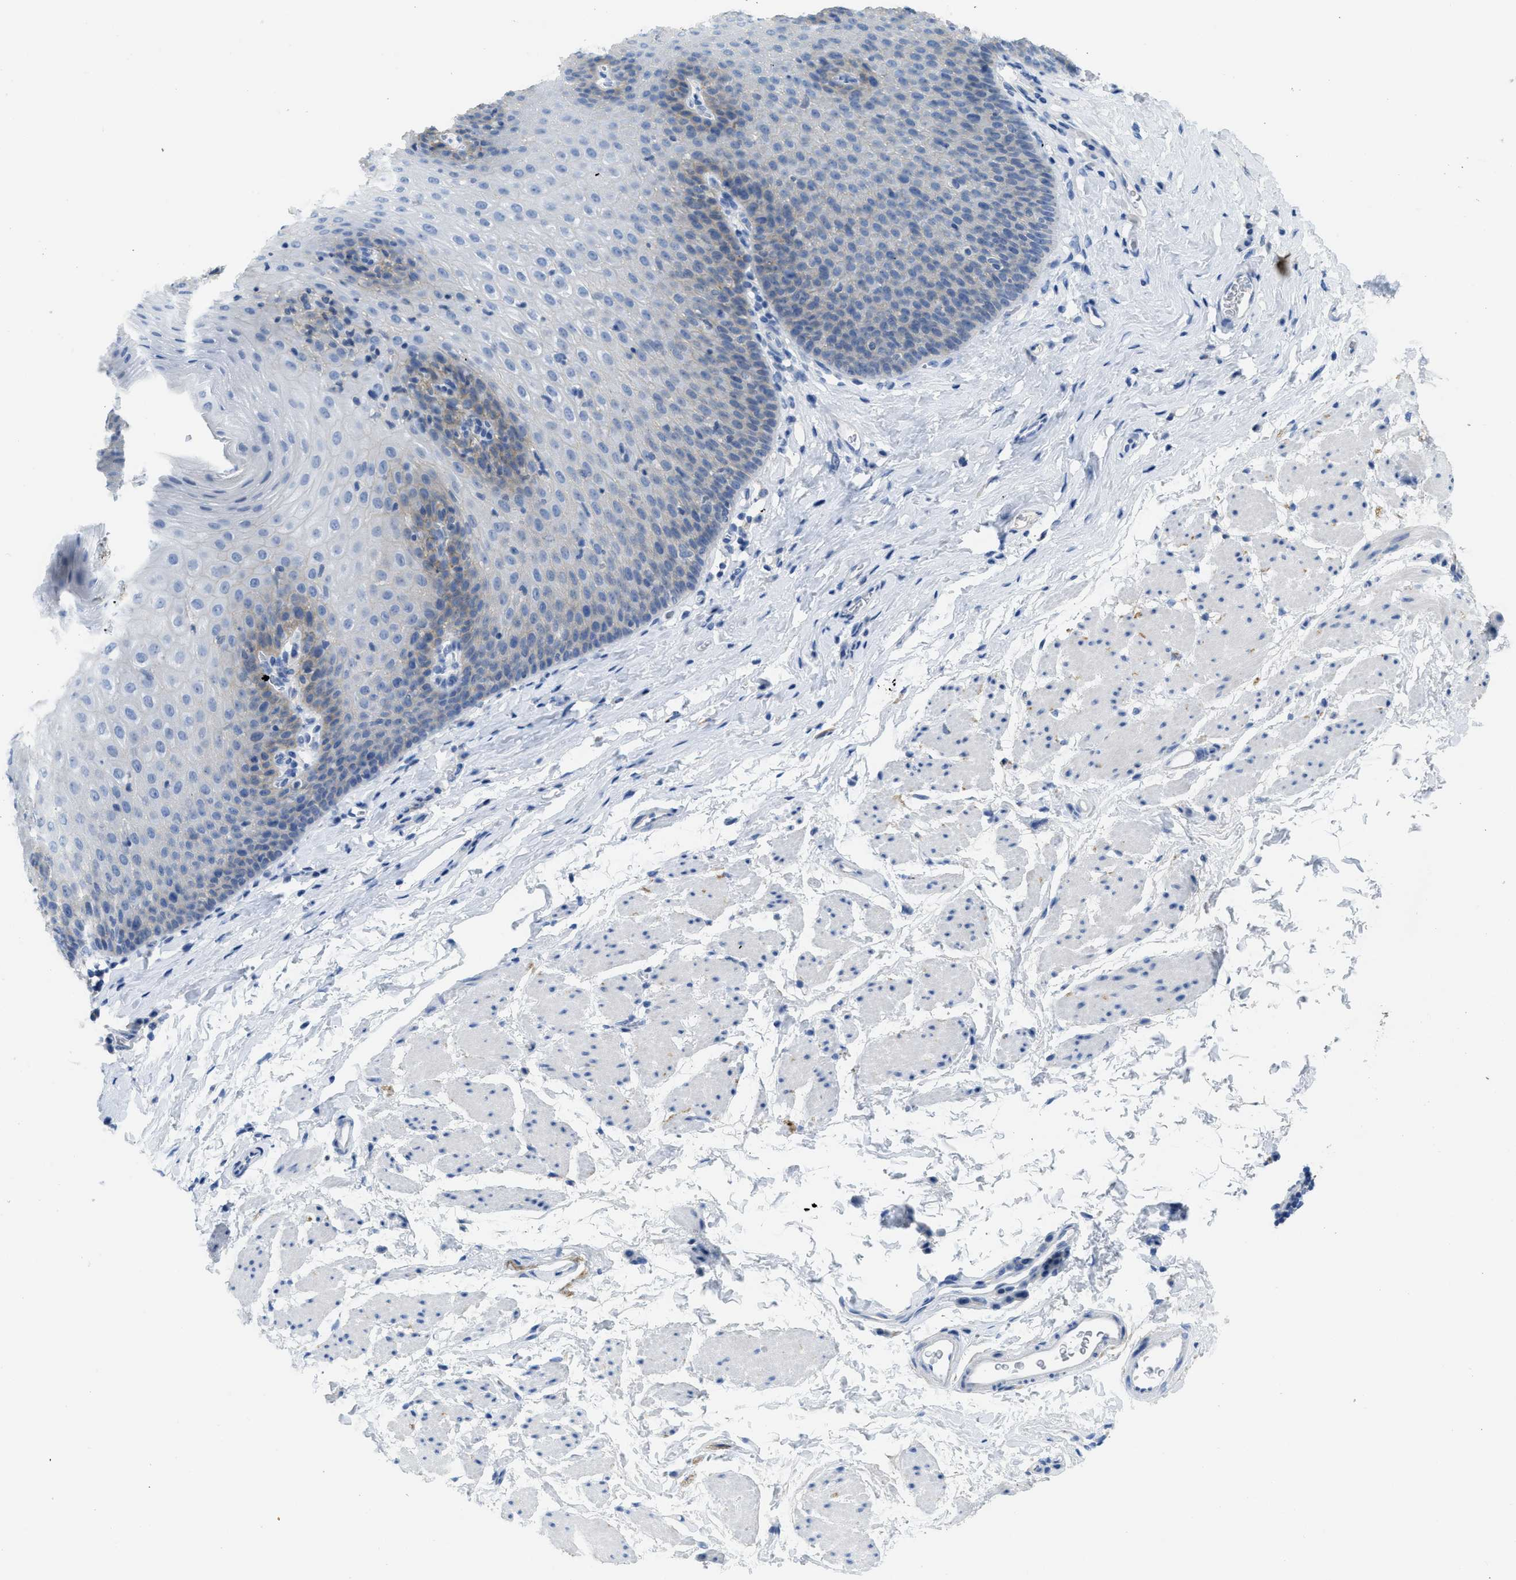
{"staining": {"intensity": "weak", "quantity": "<25%", "location": "cytoplasmic/membranous"}, "tissue": "esophagus", "cell_type": "Squamous epithelial cells", "image_type": "normal", "snomed": [{"axis": "morphology", "description": "Normal tissue, NOS"}, {"axis": "topography", "description": "Esophagus"}], "caption": "The immunohistochemistry micrograph has no significant staining in squamous epithelial cells of esophagus. (DAB (3,3'-diaminobenzidine) IHC, high magnification).", "gene": "CNNM4", "patient": {"sex": "female", "age": 61}}